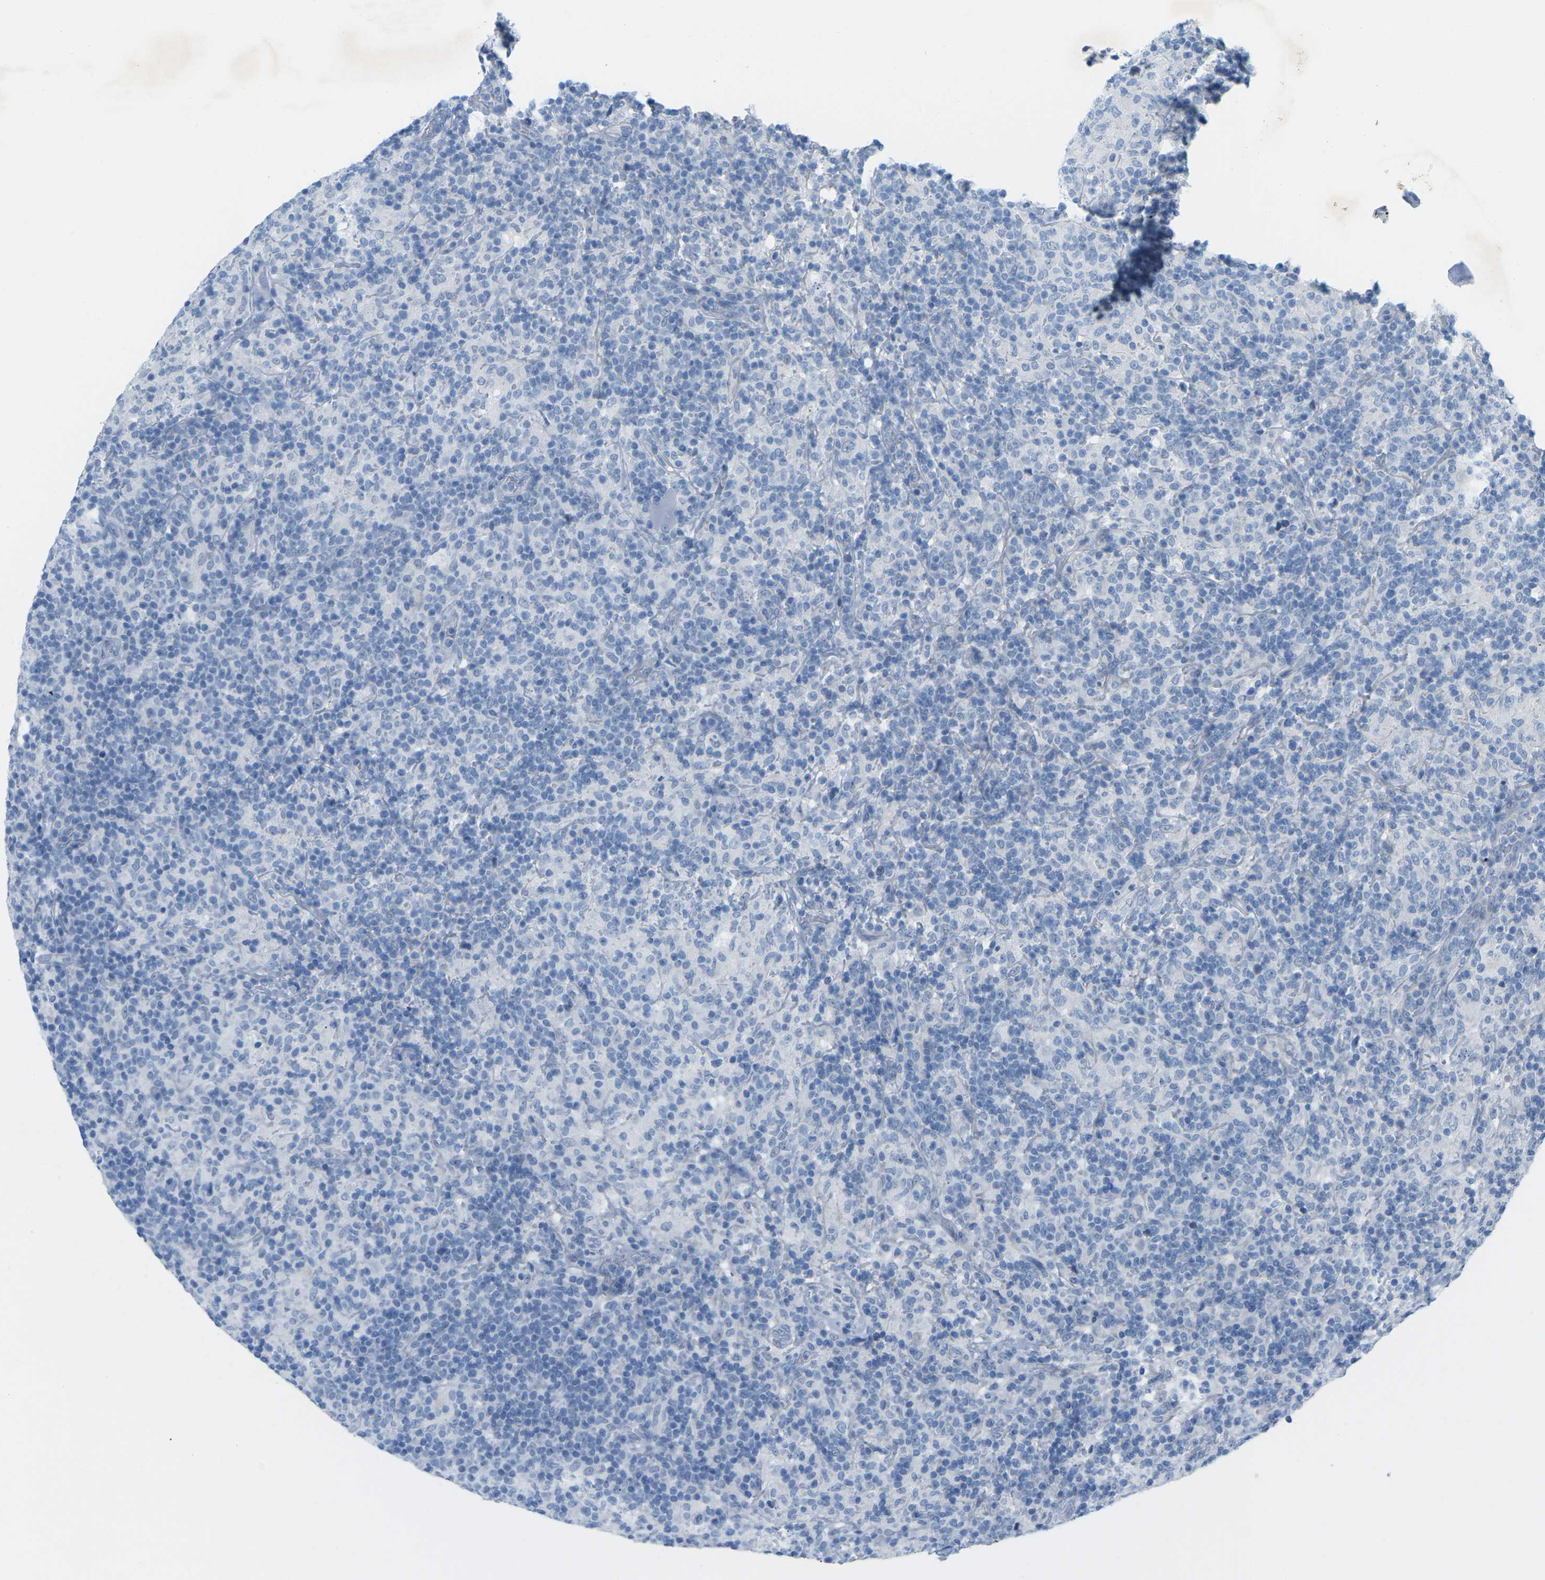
{"staining": {"intensity": "negative", "quantity": "none", "location": "none"}, "tissue": "lymphoma", "cell_type": "Tumor cells", "image_type": "cancer", "snomed": [{"axis": "morphology", "description": "Hodgkin's disease, NOS"}, {"axis": "topography", "description": "Lymph node"}], "caption": "Immunohistochemistry (IHC) of human lymphoma exhibits no staining in tumor cells.", "gene": "HLTF", "patient": {"sex": "male", "age": 70}}